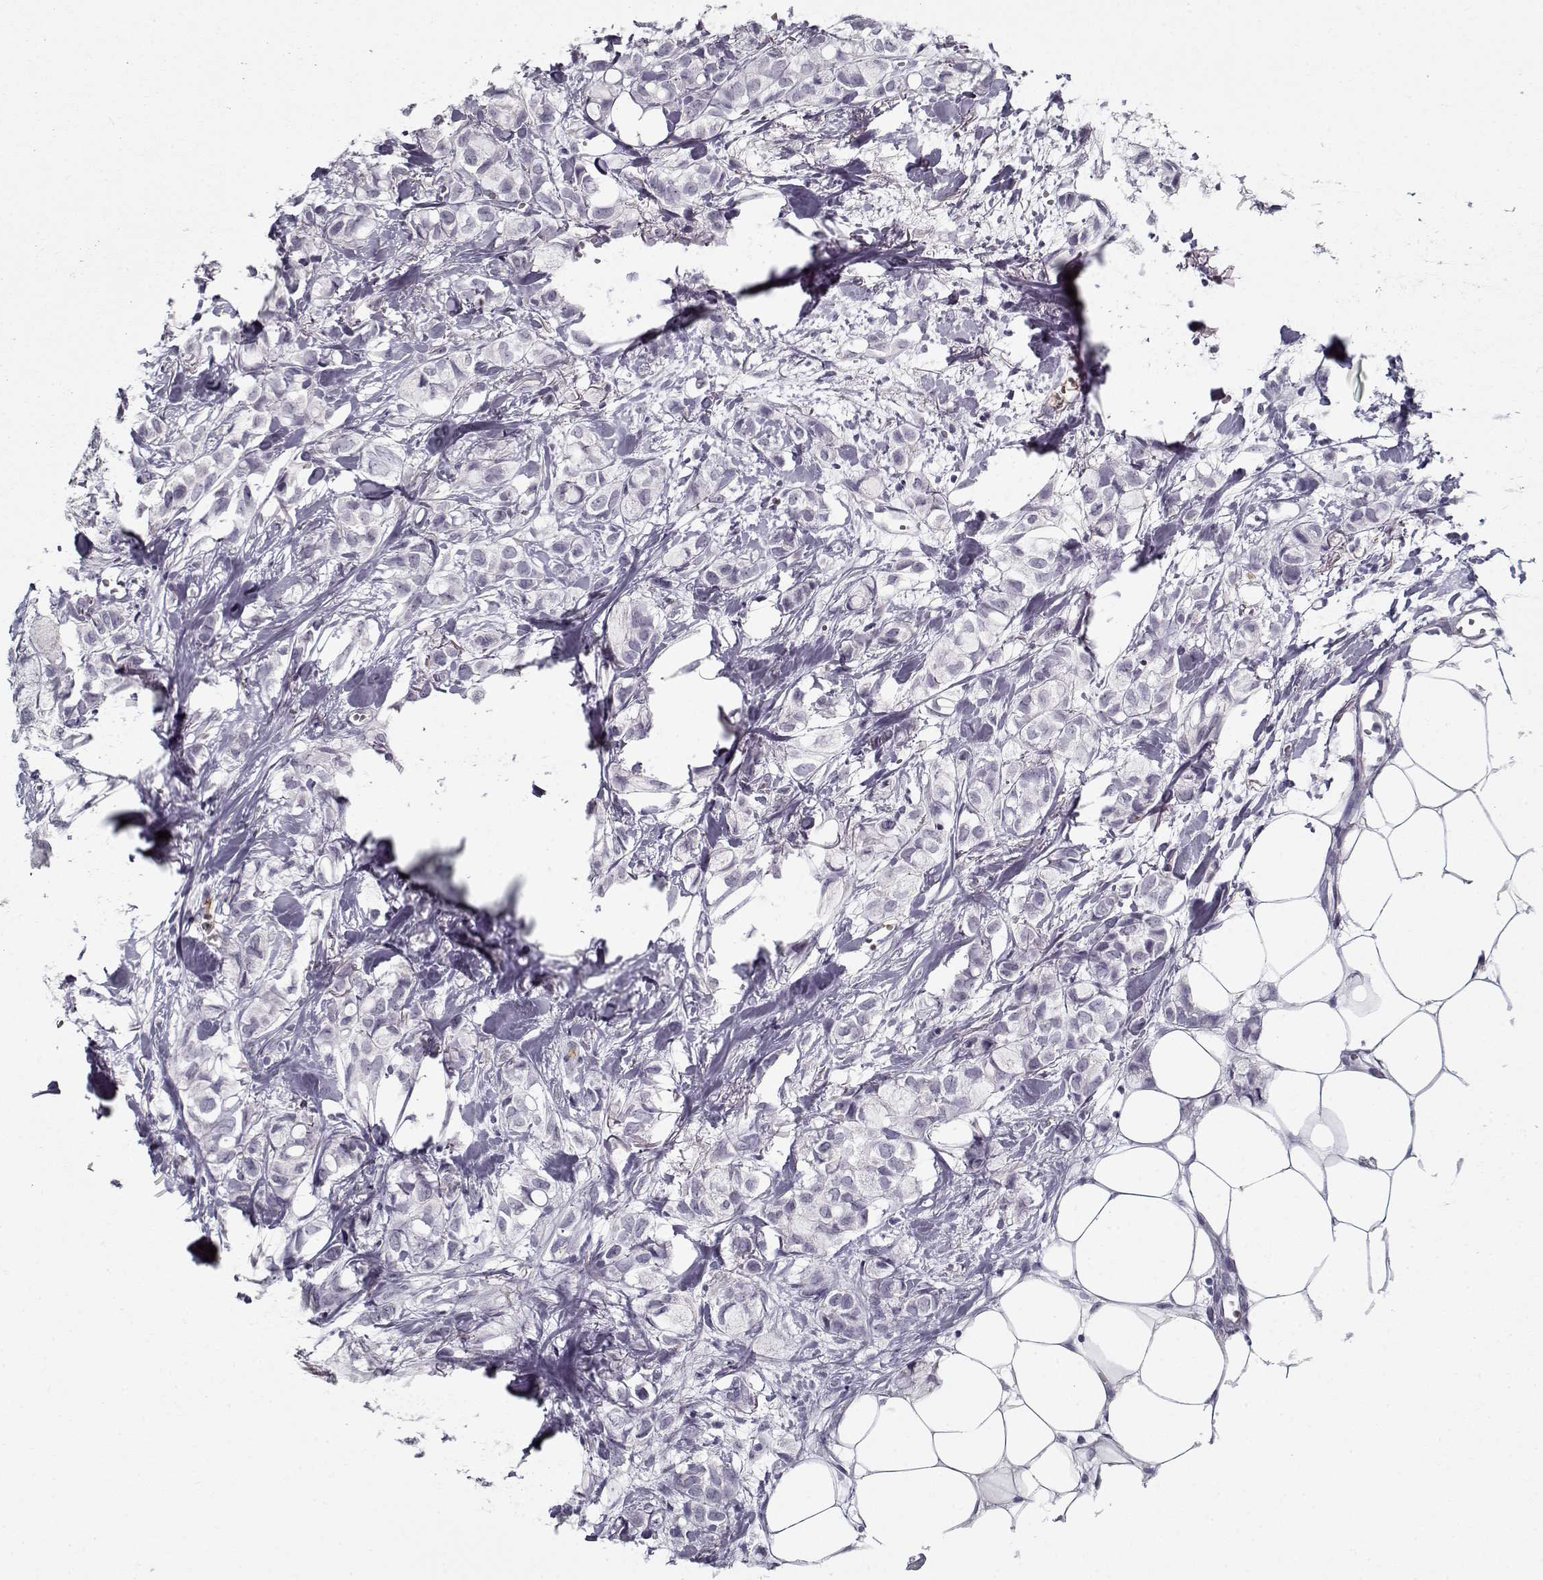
{"staining": {"intensity": "negative", "quantity": "none", "location": "none"}, "tissue": "breast cancer", "cell_type": "Tumor cells", "image_type": "cancer", "snomed": [{"axis": "morphology", "description": "Duct carcinoma"}, {"axis": "topography", "description": "Breast"}], "caption": "The histopathology image shows no significant staining in tumor cells of breast cancer.", "gene": "SPACA9", "patient": {"sex": "female", "age": 85}}